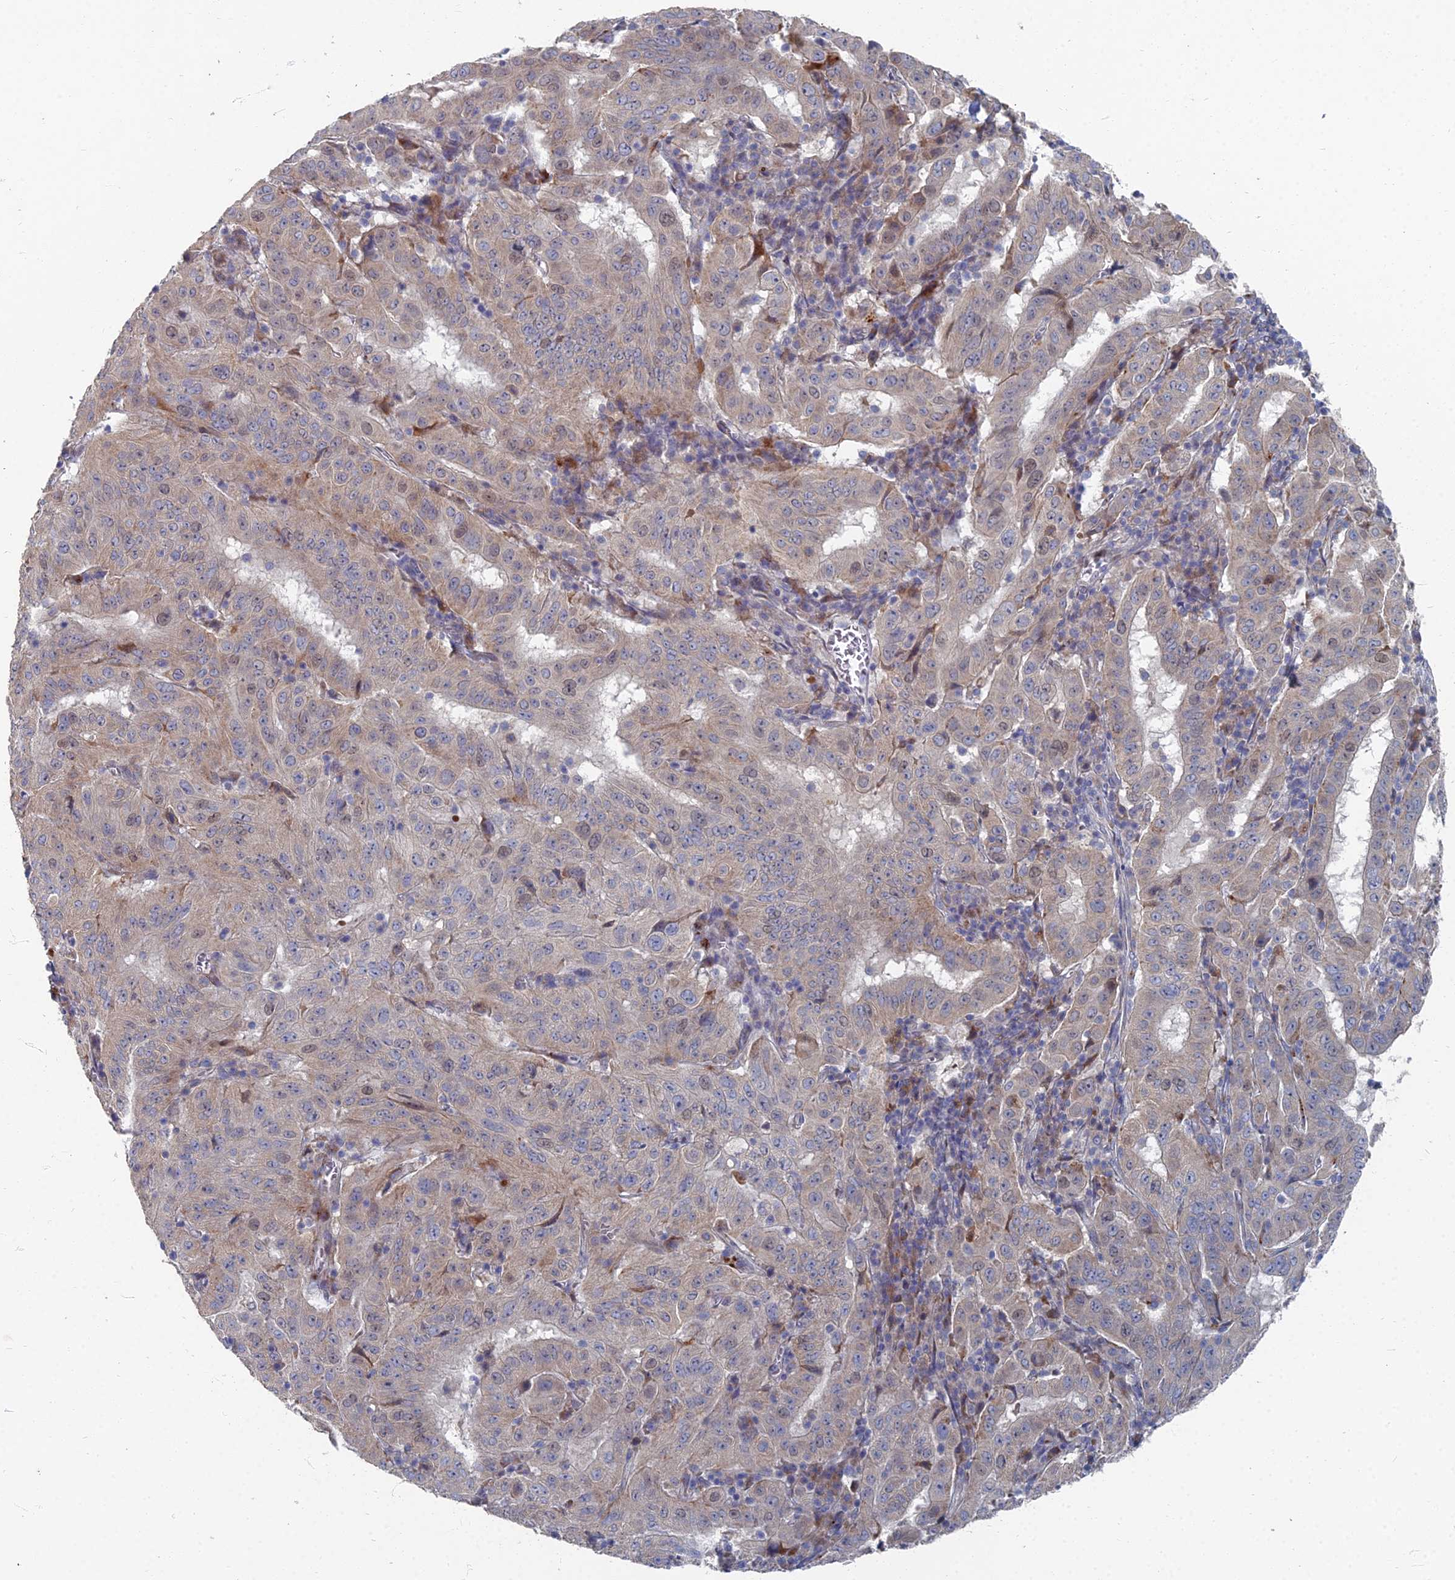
{"staining": {"intensity": "weak", "quantity": "<25%", "location": "cytoplasmic/membranous,nuclear"}, "tissue": "pancreatic cancer", "cell_type": "Tumor cells", "image_type": "cancer", "snomed": [{"axis": "morphology", "description": "Adenocarcinoma, NOS"}, {"axis": "topography", "description": "Pancreas"}], "caption": "This is an immunohistochemistry (IHC) histopathology image of human pancreatic cancer (adenocarcinoma). There is no staining in tumor cells.", "gene": "TMEM128", "patient": {"sex": "male", "age": 63}}